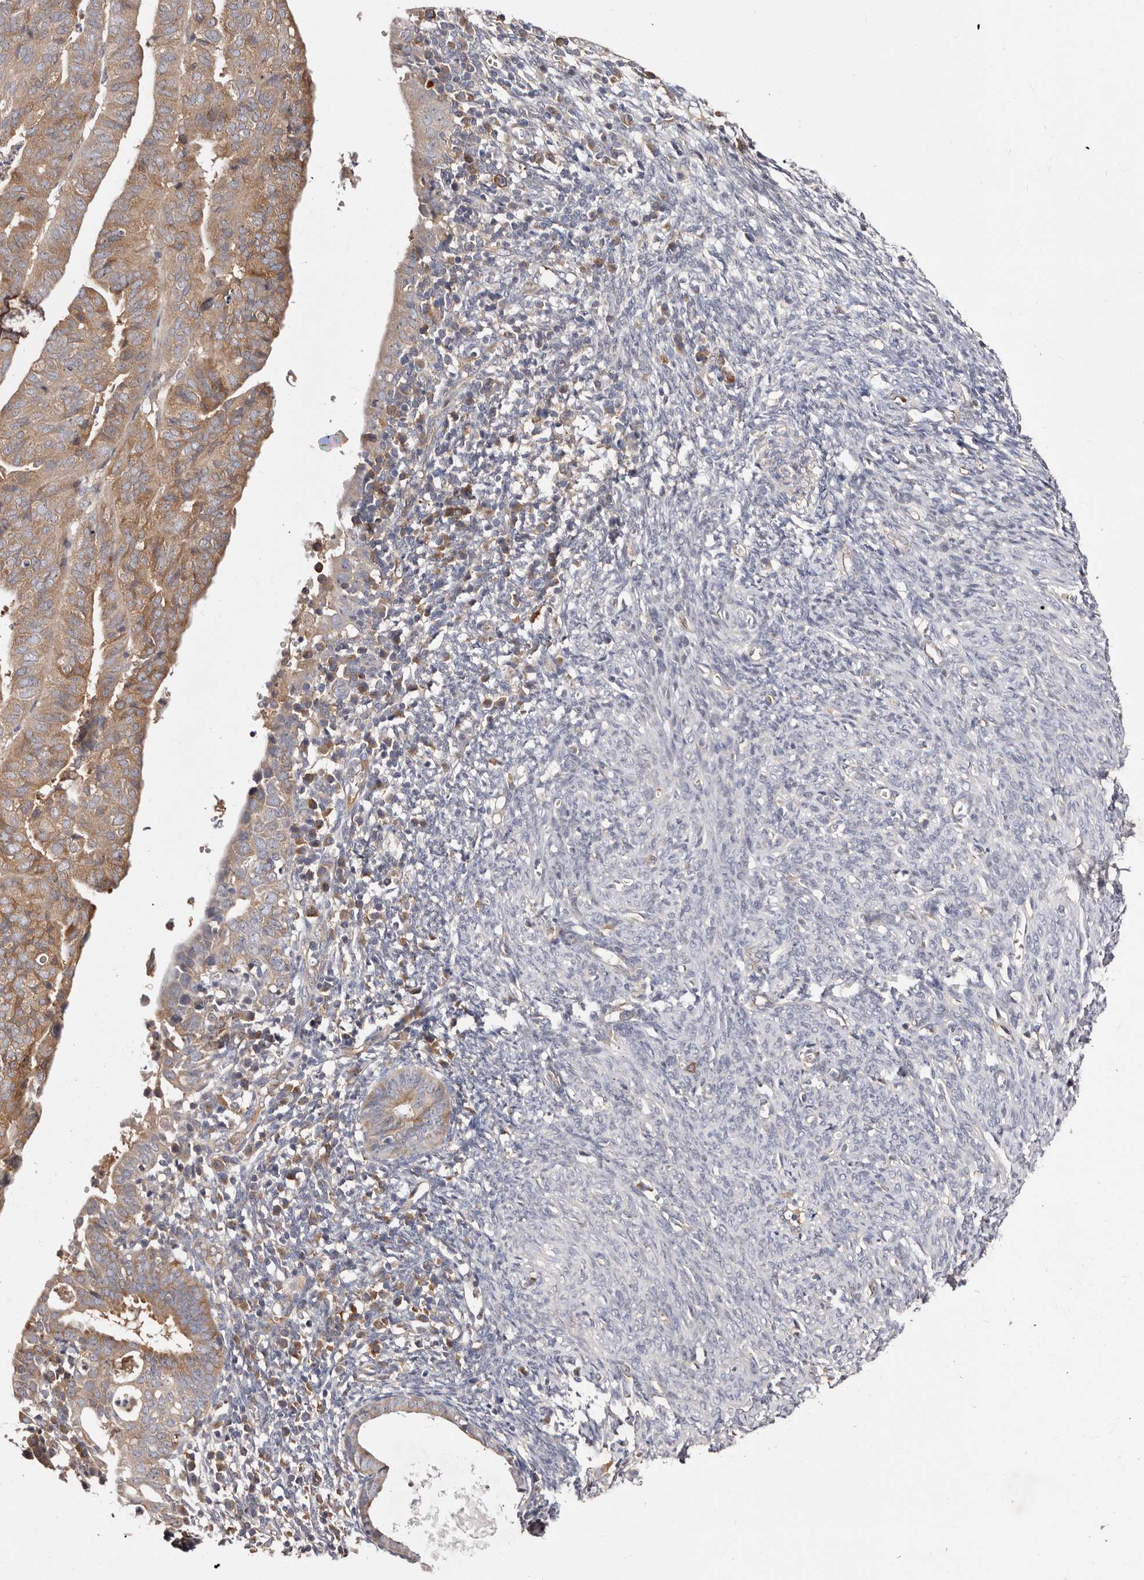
{"staining": {"intensity": "moderate", "quantity": ">75%", "location": "cytoplasmic/membranous"}, "tissue": "endometrial cancer", "cell_type": "Tumor cells", "image_type": "cancer", "snomed": [{"axis": "morphology", "description": "Adenocarcinoma, NOS"}, {"axis": "topography", "description": "Uterus"}], "caption": "Immunohistochemical staining of human adenocarcinoma (endometrial) demonstrates medium levels of moderate cytoplasmic/membranous protein expression in about >75% of tumor cells. (DAB (3,3'-diaminobenzidine) IHC with brightfield microscopy, high magnification).", "gene": "LTV1", "patient": {"sex": "female", "age": 77}}